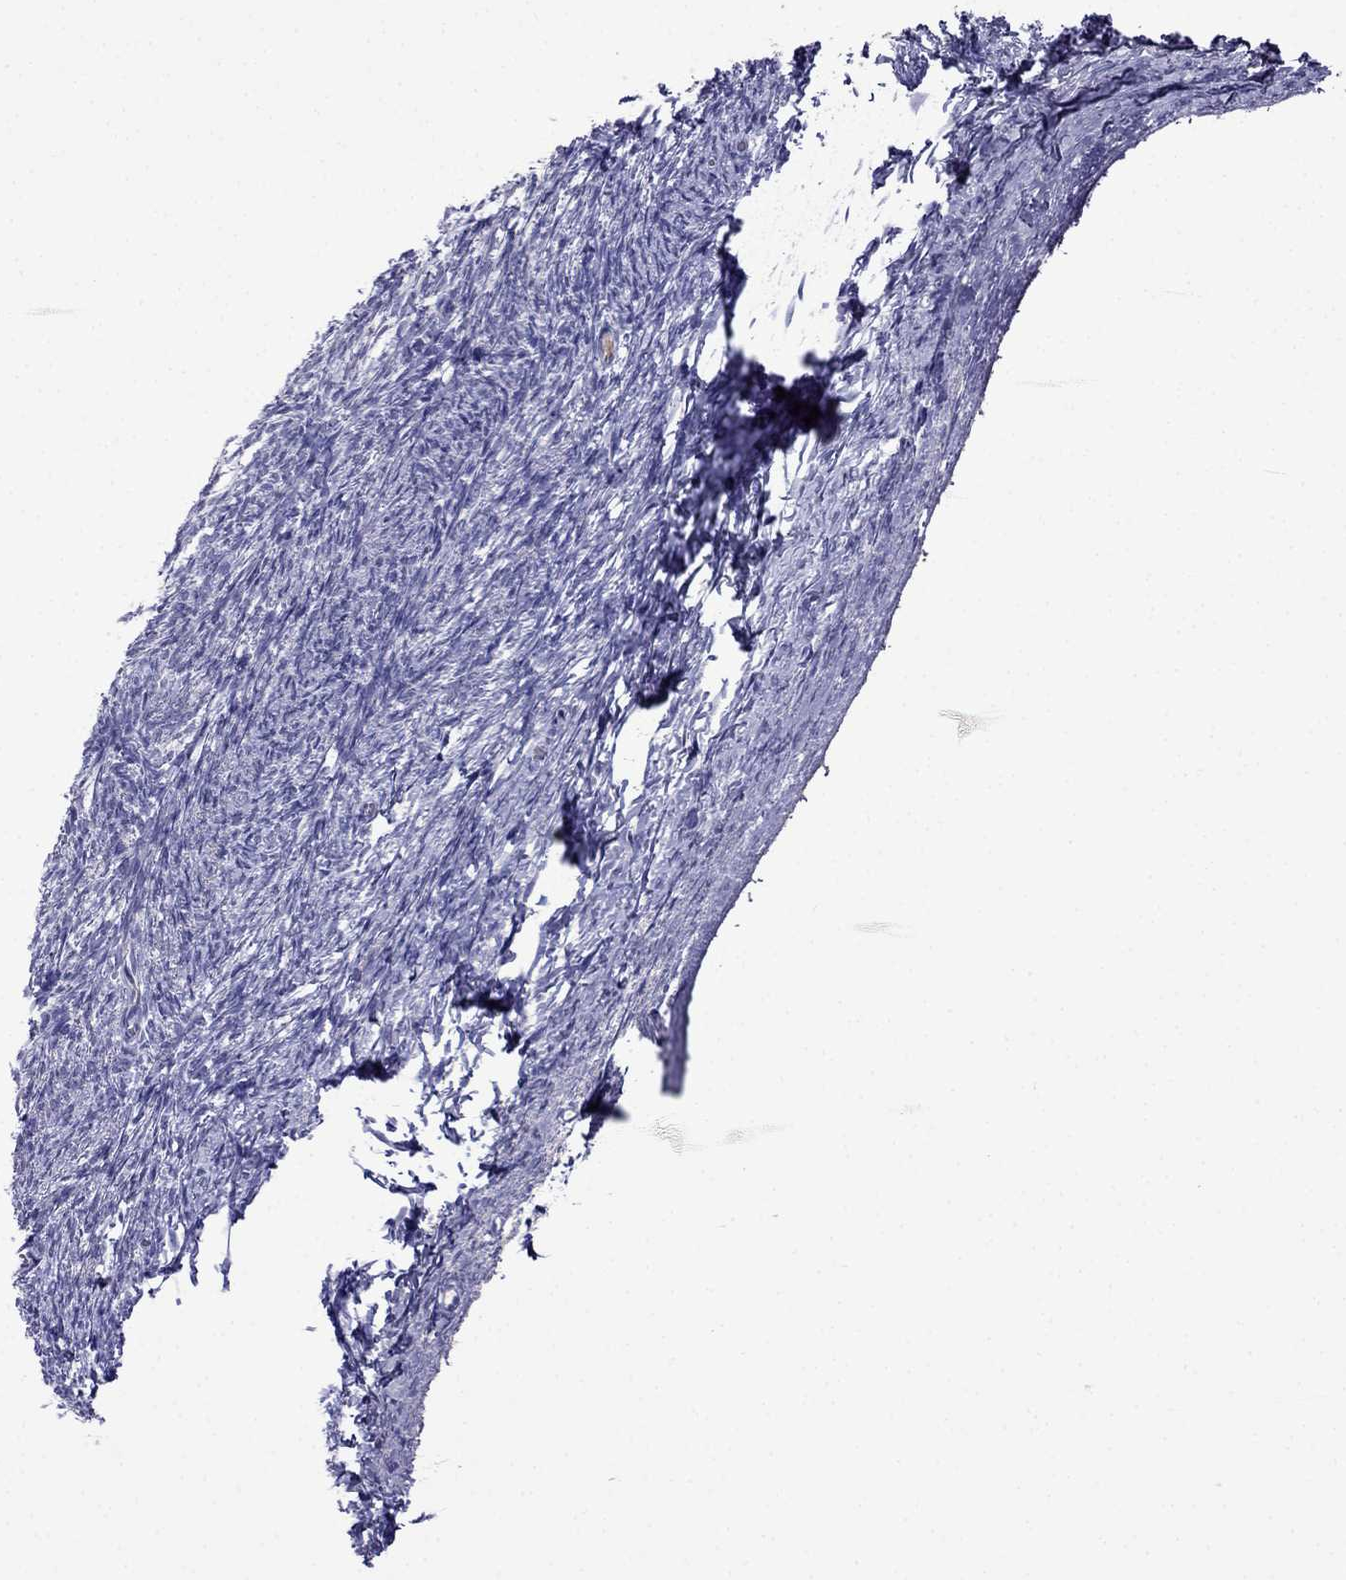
{"staining": {"intensity": "negative", "quantity": "none", "location": "none"}, "tissue": "ovary", "cell_type": "Follicle cells", "image_type": "normal", "snomed": [{"axis": "morphology", "description": "Normal tissue, NOS"}, {"axis": "topography", "description": "Ovary"}], "caption": "Follicle cells show no significant expression in benign ovary. (DAB (3,3'-diaminobenzidine) IHC, high magnification).", "gene": "CDHR4", "patient": {"sex": "female", "age": 39}}